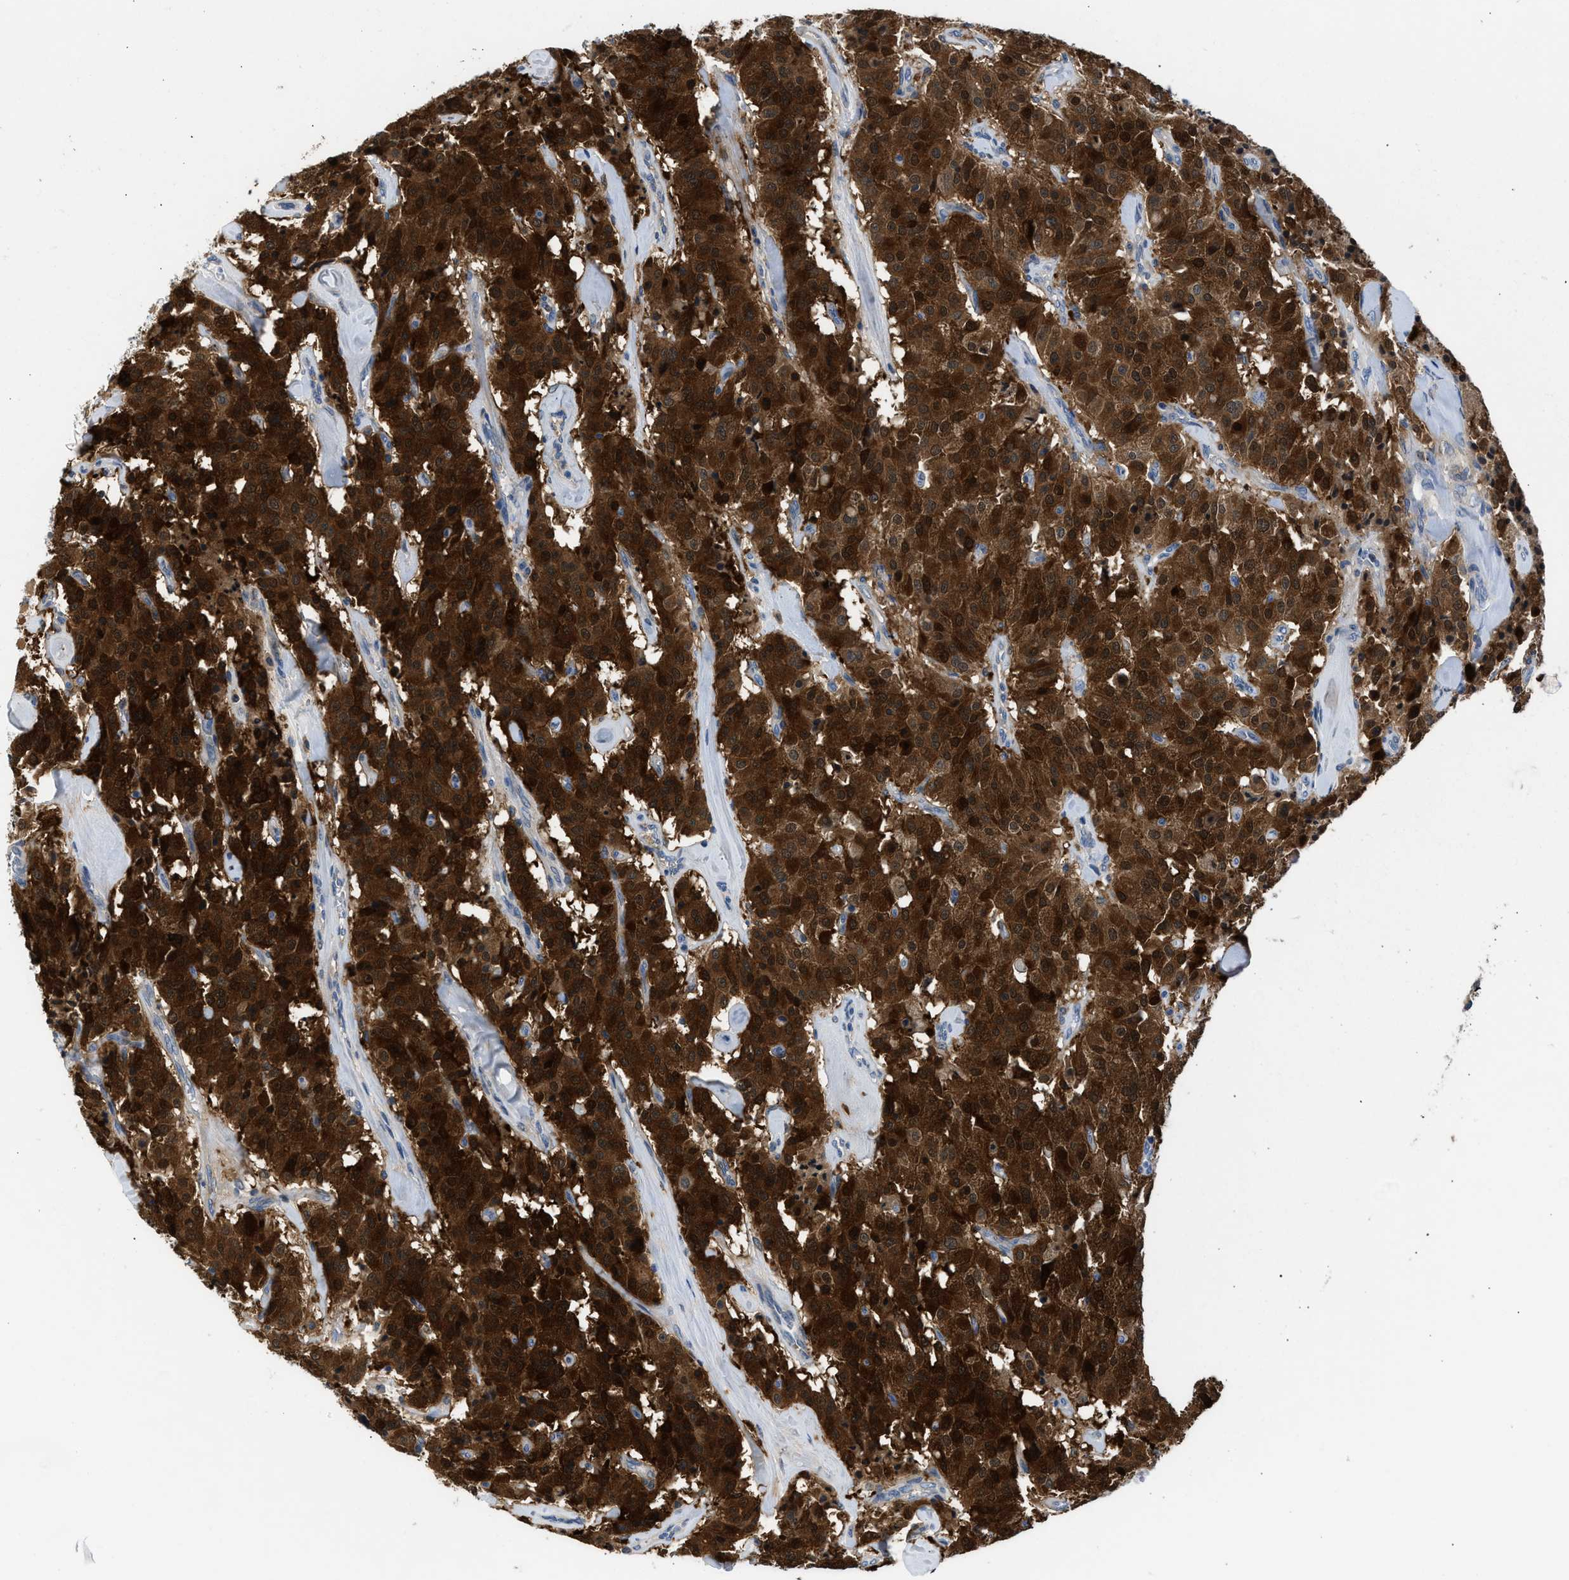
{"staining": {"intensity": "strong", "quantity": ">75%", "location": "cytoplasmic/membranous,nuclear"}, "tissue": "carcinoid", "cell_type": "Tumor cells", "image_type": "cancer", "snomed": [{"axis": "morphology", "description": "Carcinoid, malignant, NOS"}, {"axis": "topography", "description": "Lung"}], "caption": "DAB immunohistochemical staining of carcinoid (malignant) exhibits strong cytoplasmic/membranous and nuclear protein staining in approximately >75% of tumor cells.", "gene": "CBR1", "patient": {"sex": "male", "age": 30}}